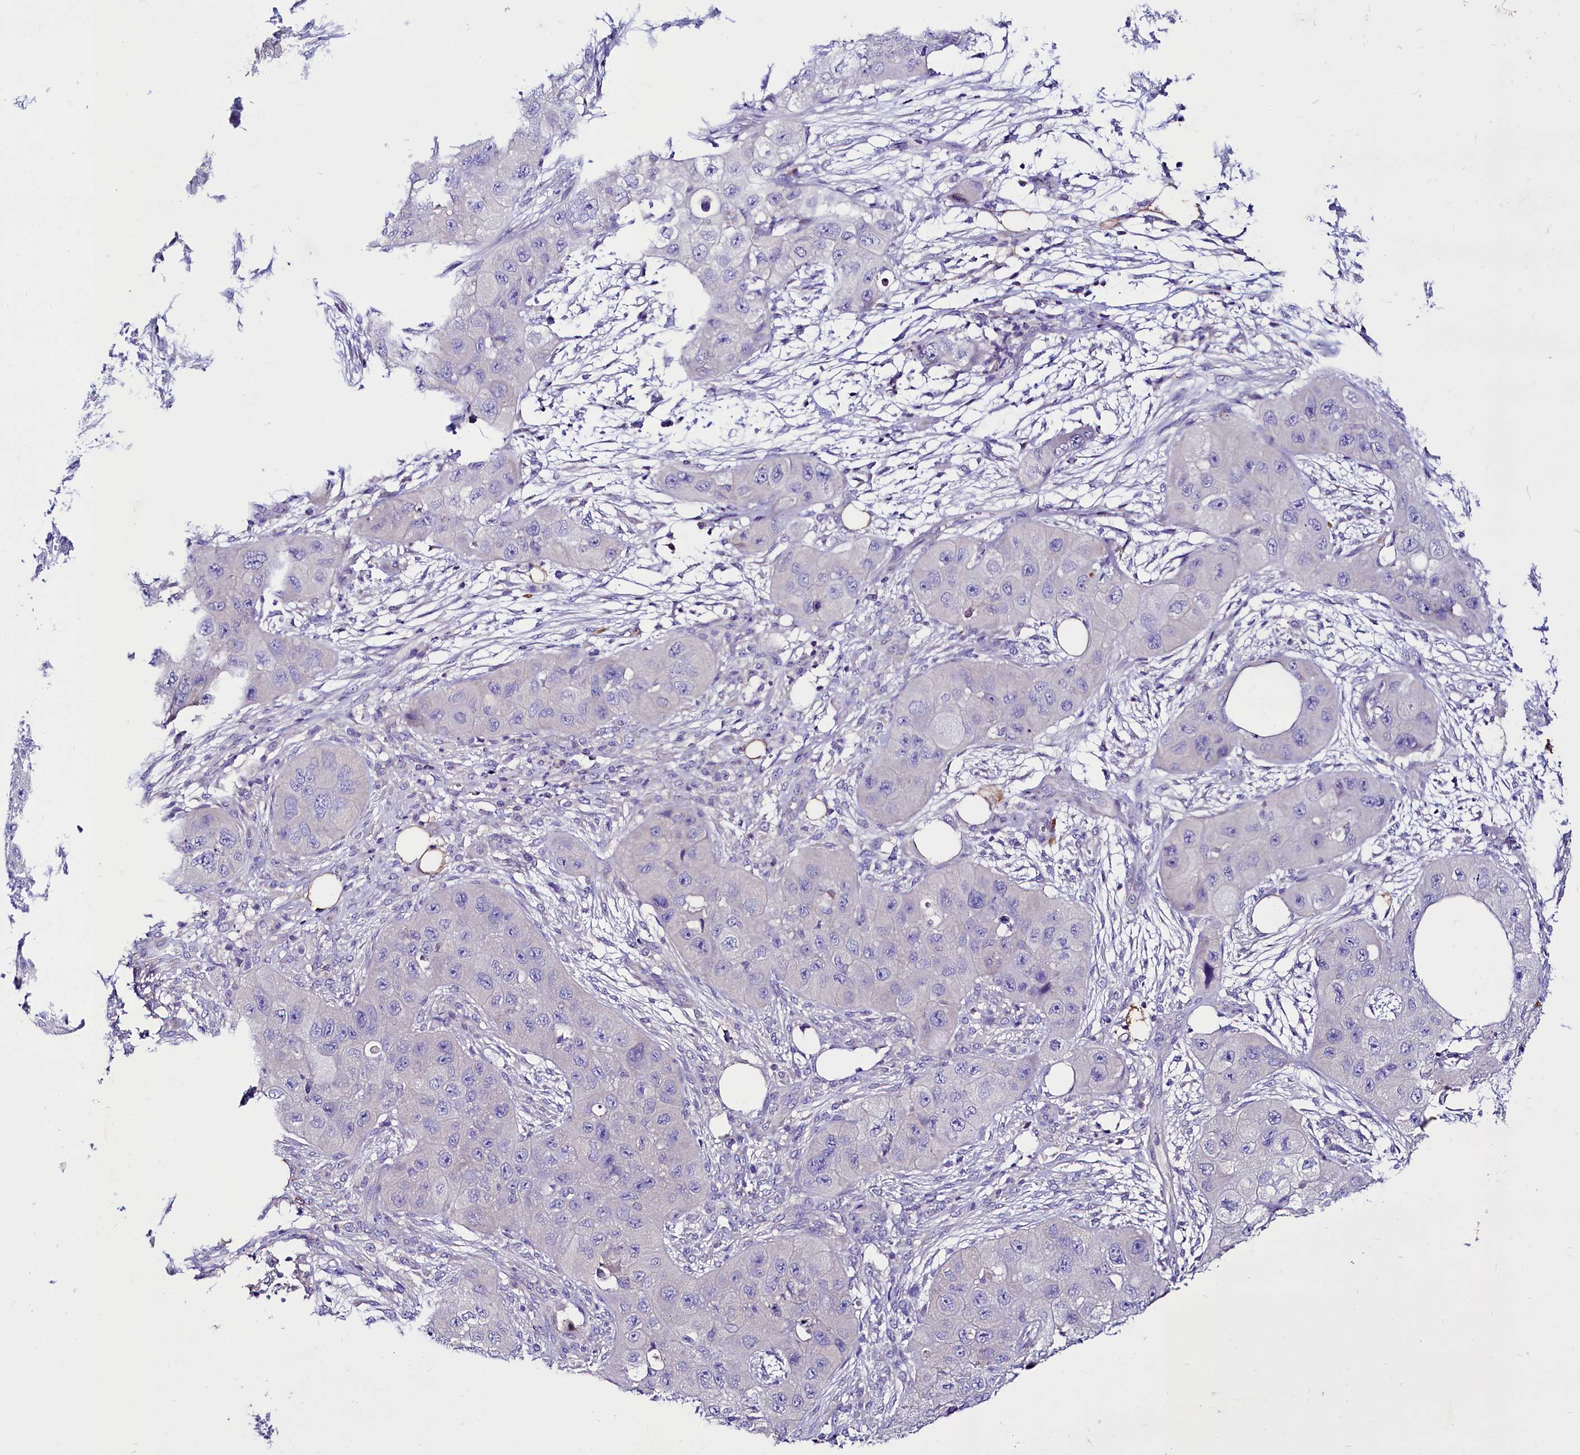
{"staining": {"intensity": "negative", "quantity": "none", "location": "none"}, "tissue": "skin cancer", "cell_type": "Tumor cells", "image_type": "cancer", "snomed": [{"axis": "morphology", "description": "Squamous cell carcinoma, NOS"}, {"axis": "topography", "description": "Skin"}, {"axis": "topography", "description": "Subcutis"}], "caption": "There is no significant expression in tumor cells of skin squamous cell carcinoma.", "gene": "ABHD5", "patient": {"sex": "male", "age": 73}}